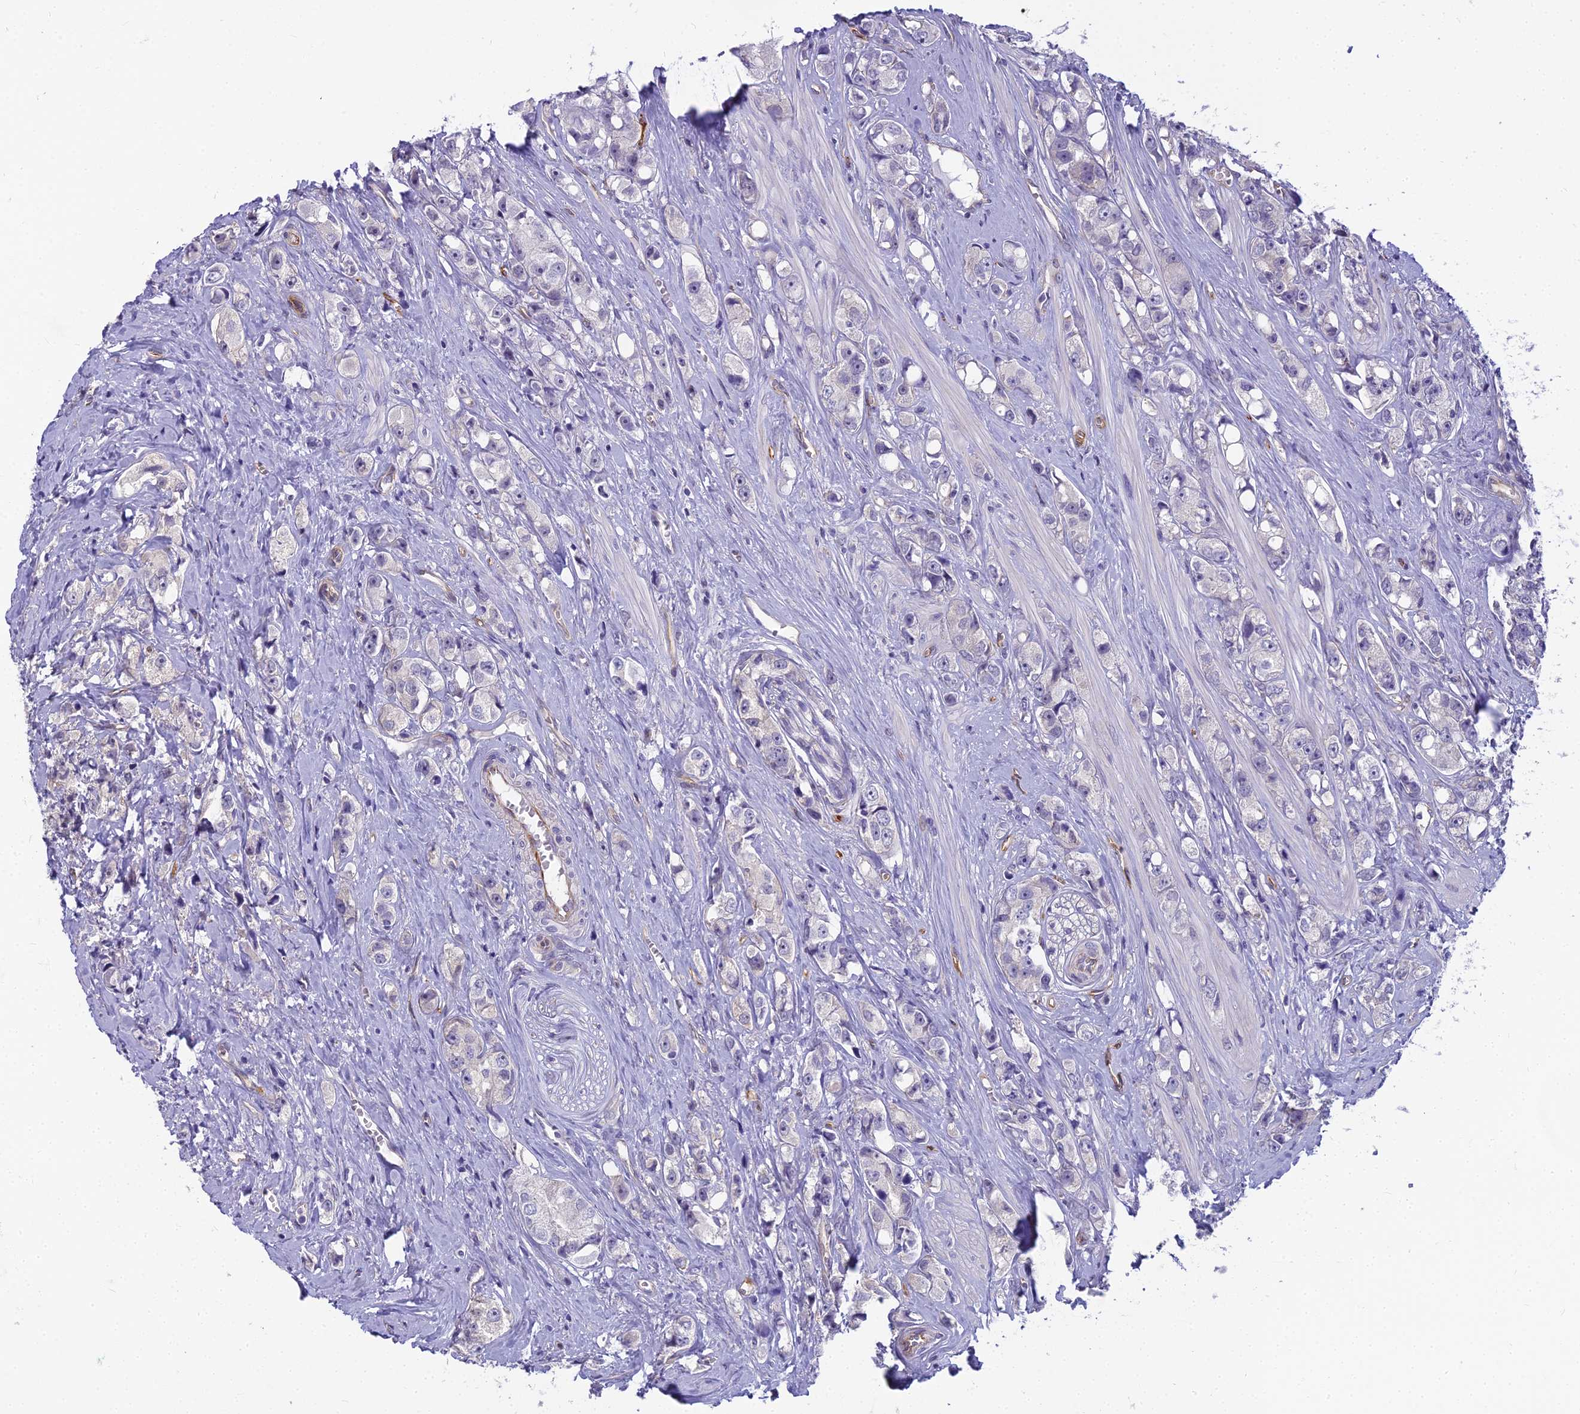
{"staining": {"intensity": "negative", "quantity": "none", "location": "none"}, "tissue": "prostate cancer", "cell_type": "Tumor cells", "image_type": "cancer", "snomed": [{"axis": "morphology", "description": "Adenocarcinoma, High grade"}, {"axis": "topography", "description": "Prostate"}], "caption": "An immunohistochemistry photomicrograph of prostate cancer (high-grade adenocarcinoma) is shown. There is no staining in tumor cells of prostate cancer (high-grade adenocarcinoma).", "gene": "RGL3", "patient": {"sex": "male", "age": 74}}